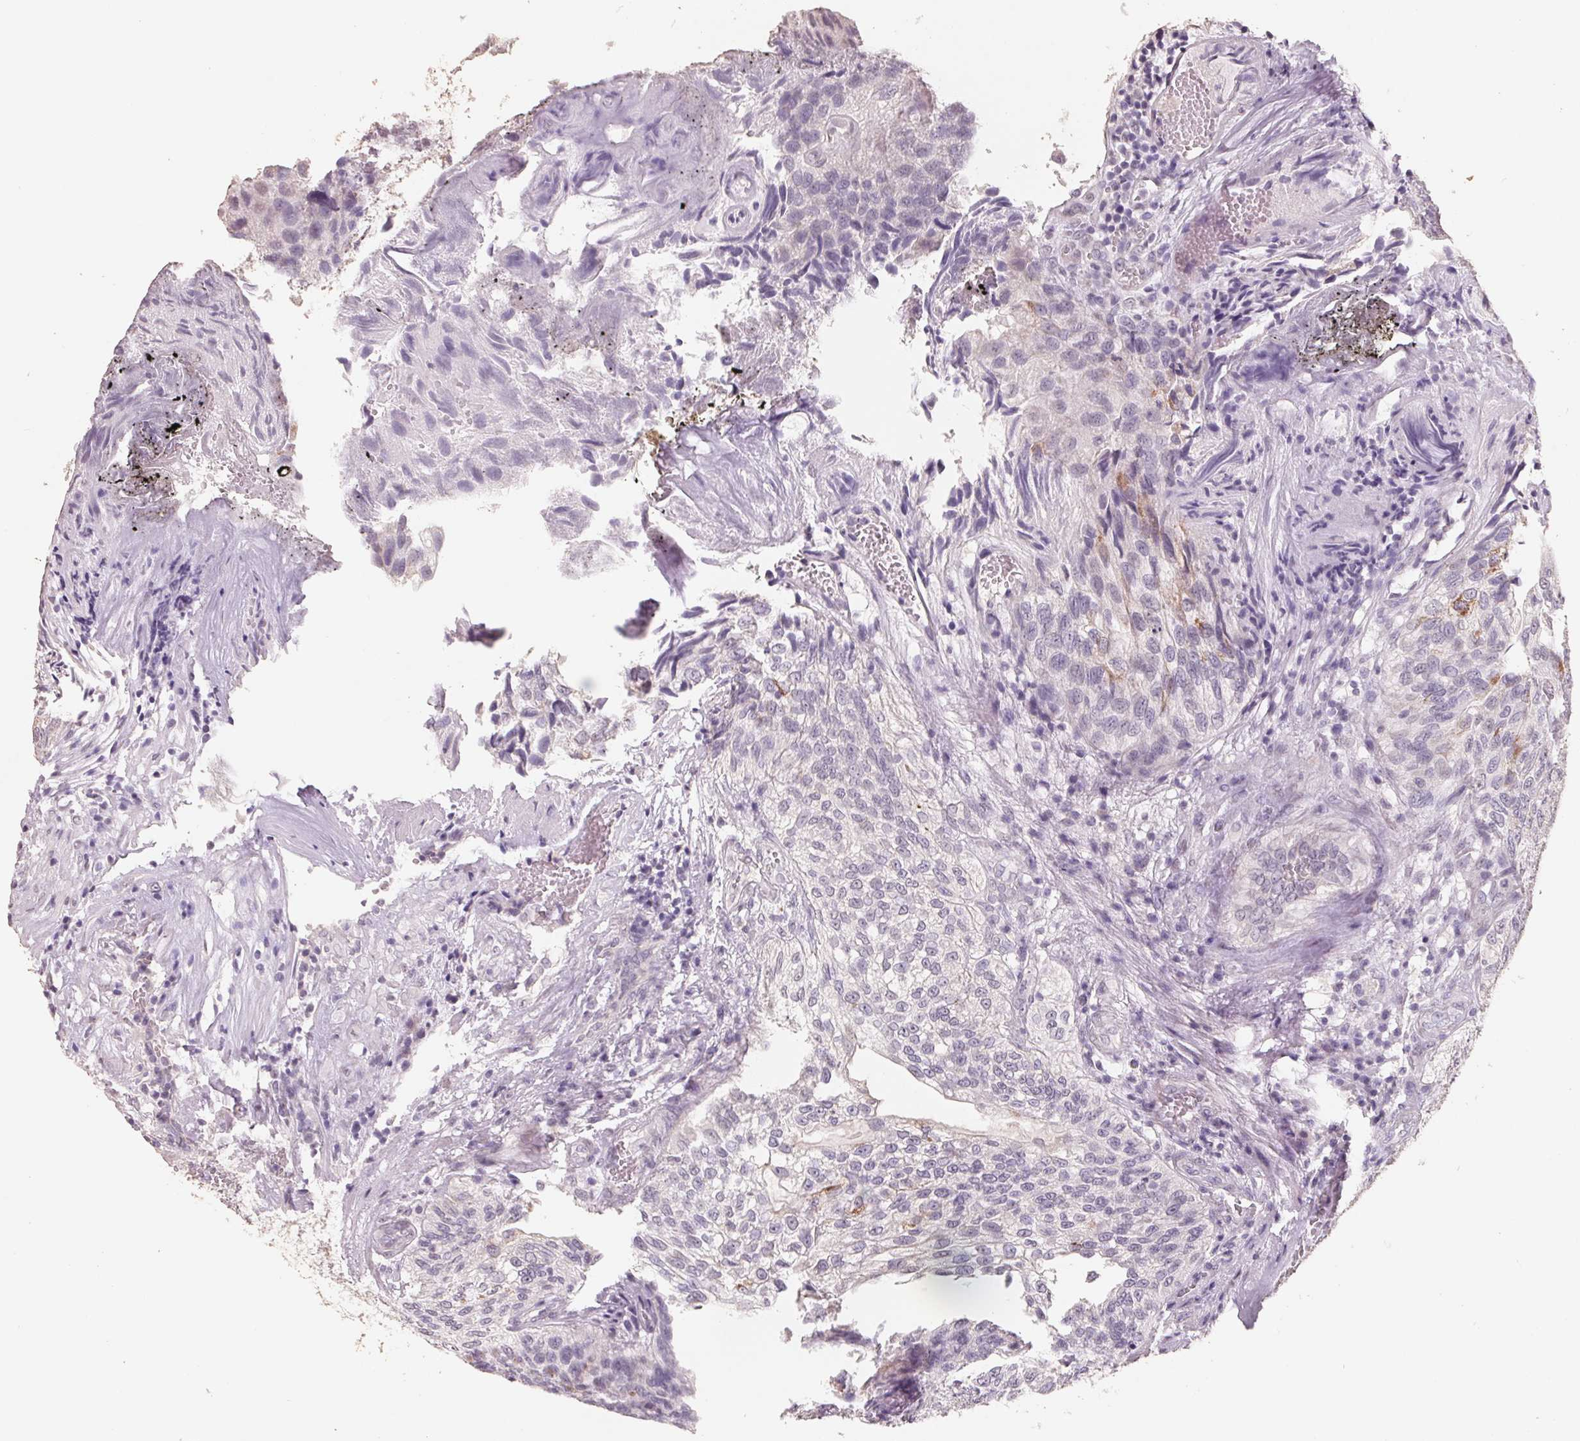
{"staining": {"intensity": "moderate", "quantity": "<25%", "location": "cytoplasmic/membranous"}, "tissue": "urothelial cancer", "cell_type": "Tumor cells", "image_type": "cancer", "snomed": [{"axis": "morphology", "description": "Urothelial carcinoma, NOS"}, {"axis": "topography", "description": "Urinary bladder"}], "caption": "A high-resolution image shows immunohistochemistry staining of urothelial cancer, which demonstrates moderate cytoplasmic/membranous positivity in approximately <25% of tumor cells.", "gene": "FTCD", "patient": {"sex": "male", "age": 87}}